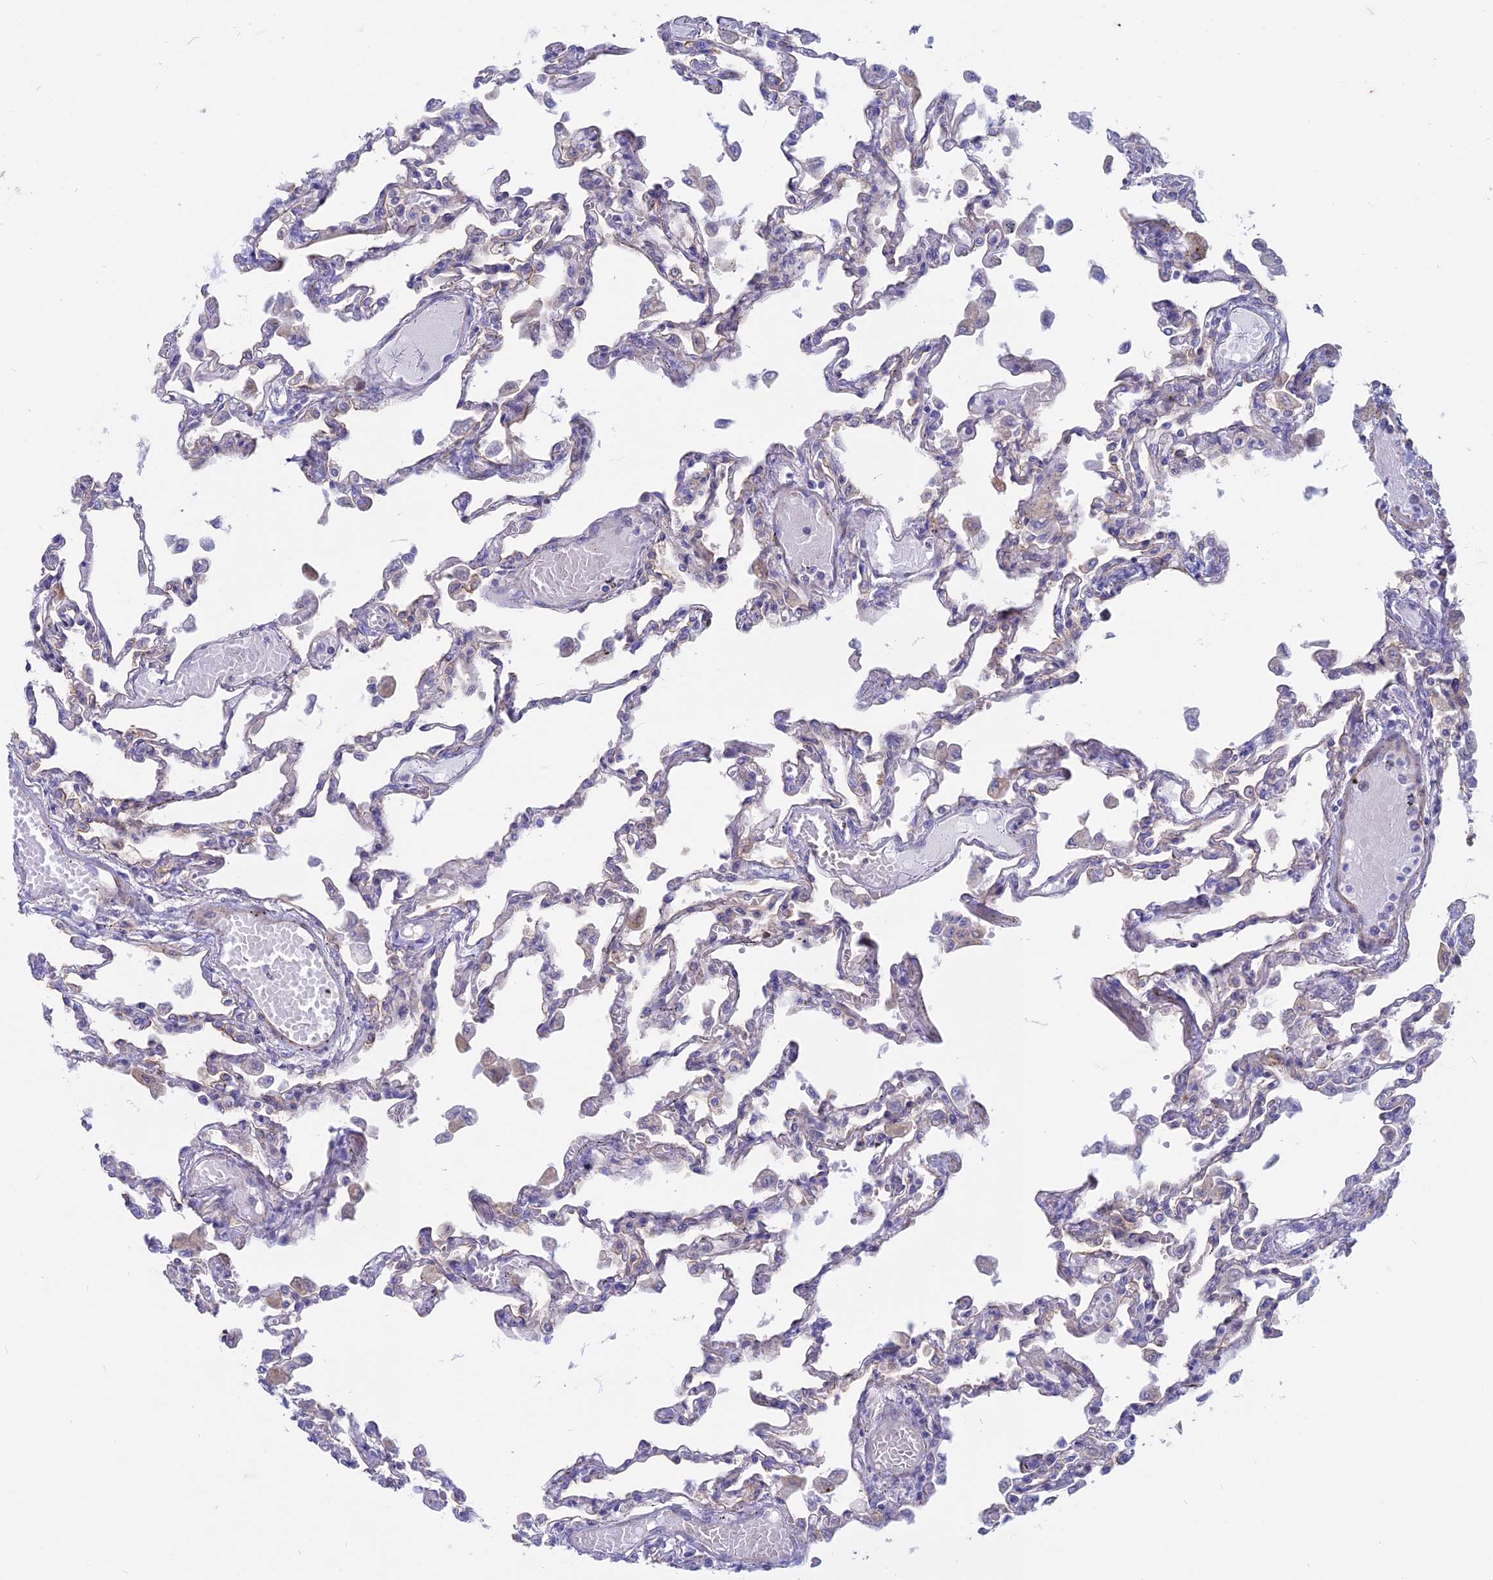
{"staining": {"intensity": "moderate", "quantity": "25%-75%", "location": "cytoplasmic/membranous"}, "tissue": "lung", "cell_type": "Alveolar cells", "image_type": "normal", "snomed": [{"axis": "morphology", "description": "Normal tissue, NOS"}, {"axis": "topography", "description": "Bronchus"}, {"axis": "topography", "description": "Lung"}], "caption": "Immunohistochemistry (IHC) of normal lung shows medium levels of moderate cytoplasmic/membranous positivity in about 25%-75% of alveolar cells. Nuclei are stained in blue.", "gene": "MYO5B", "patient": {"sex": "female", "age": 49}}